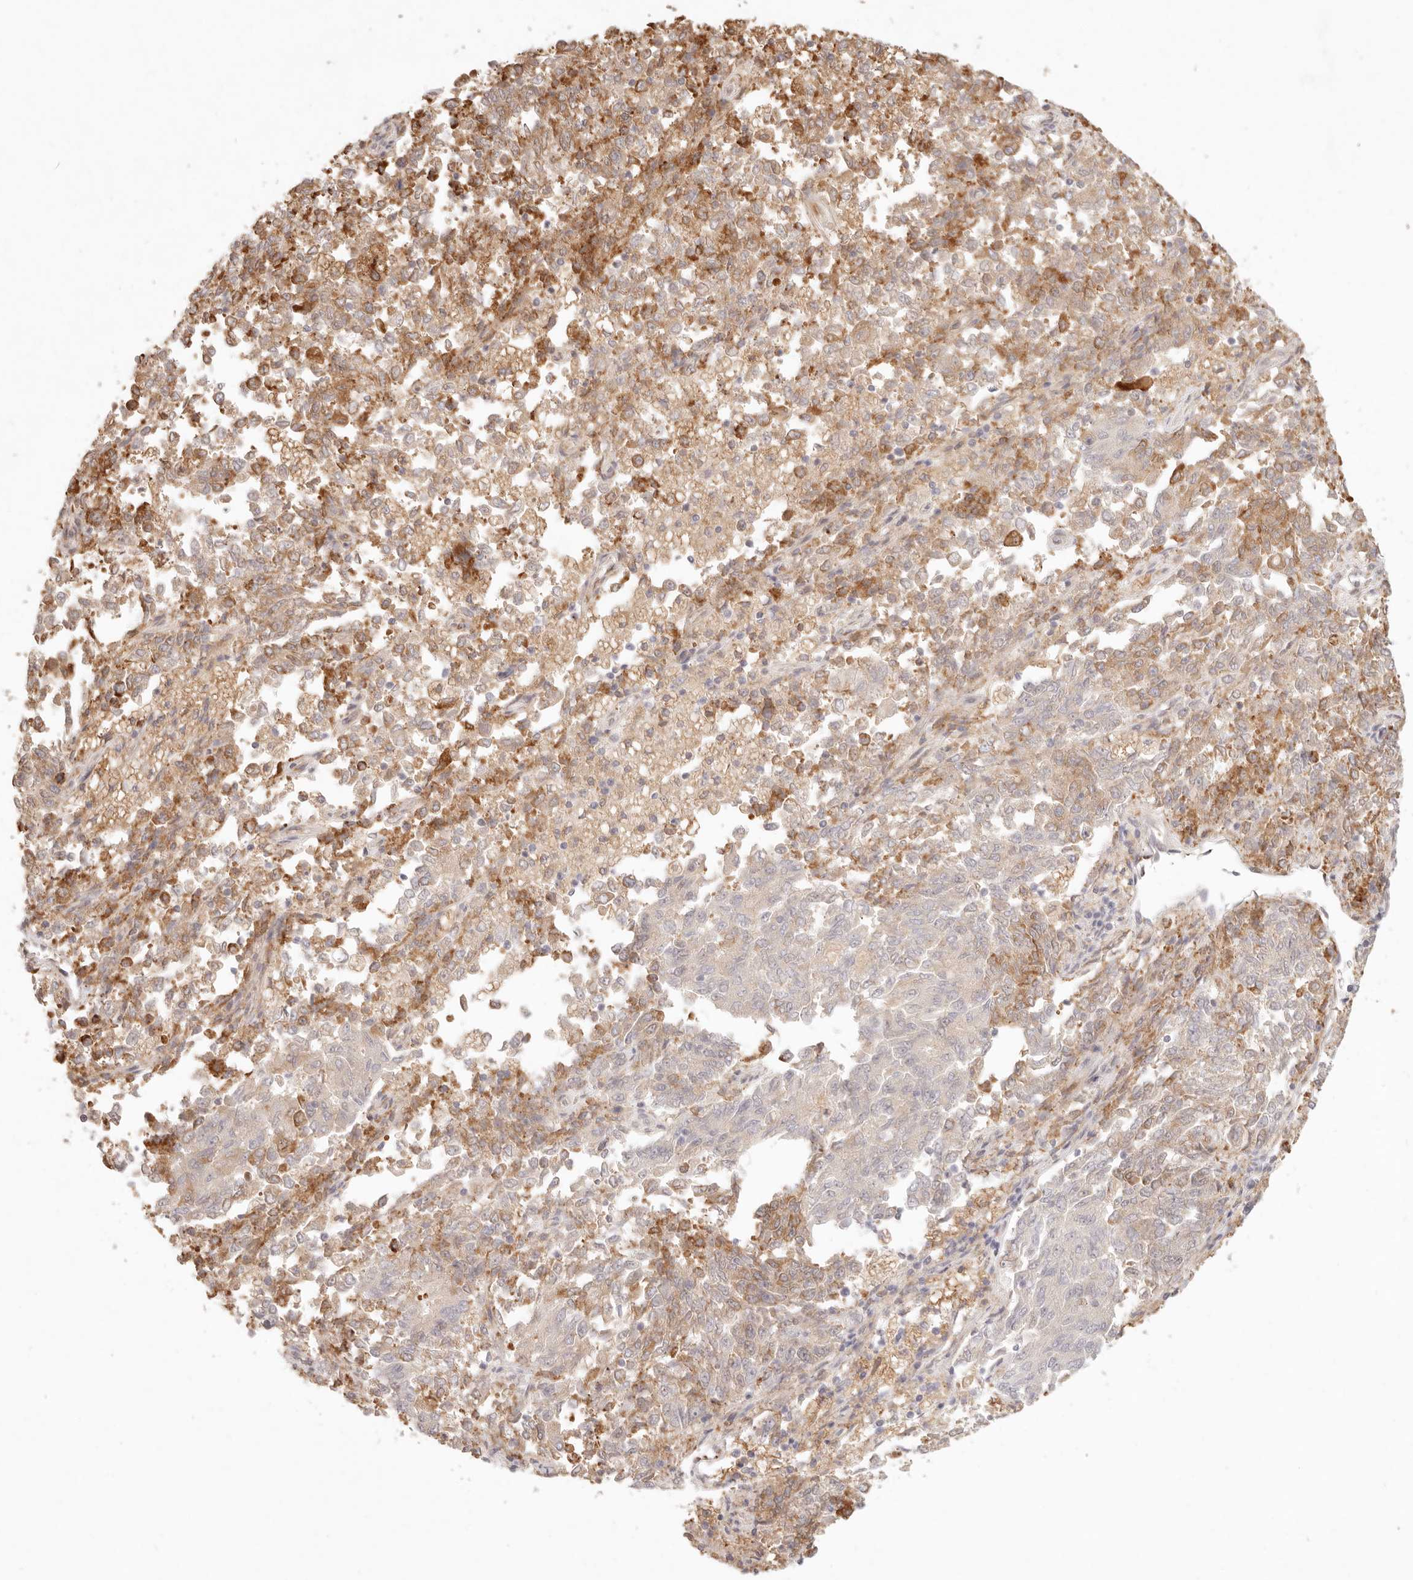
{"staining": {"intensity": "moderate", "quantity": "25%-75%", "location": "cytoplasmic/membranous"}, "tissue": "endometrial cancer", "cell_type": "Tumor cells", "image_type": "cancer", "snomed": [{"axis": "morphology", "description": "Adenocarcinoma, NOS"}, {"axis": "topography", "description": "Endometrium"}], "caption": "Endometrial cancer stained for a protein displays moderate cytoplasmic/membranous positivity in tumor cells. The staining was performed using DAB to visualize the protein expression in brown, while the nuclei were stained in blue with hematoxylin (Magnification: 20x).", "gene": "C1orf127", "patient": {"sex": "female", "age": 80}}